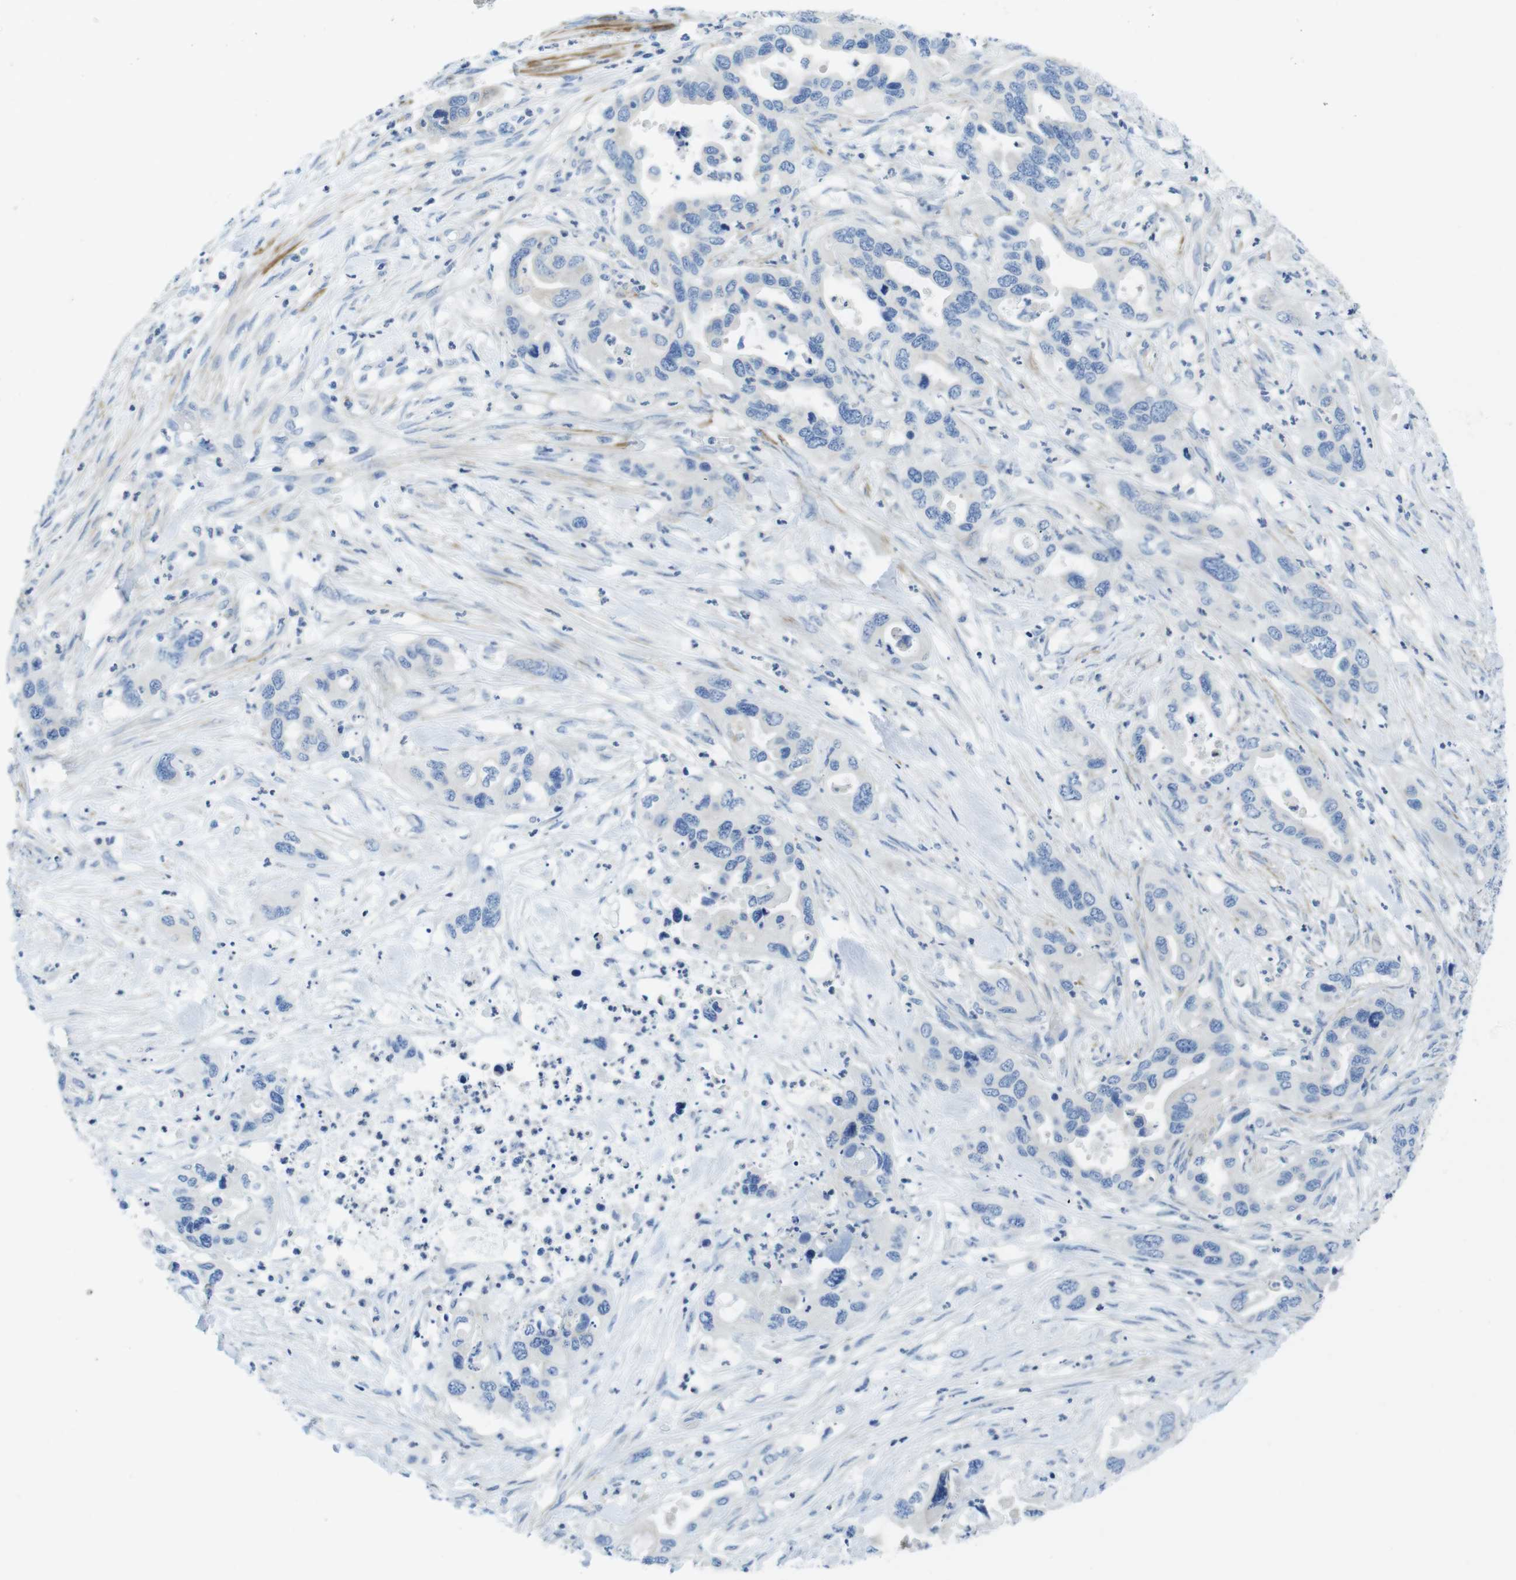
{"staining": {"intensity": "negative", "quantity": "none", "location": "none"}, "tissue": "pancreatic cancer", "cell_type": "Tumor cells", "image_type": "cancer", "snomed": [{"axis": "morphology", "description": "Adenocarcinoma, NOS"}, {"axis": "topography", "description": "Pancreas"}], "caption": "Micrograph shows no protein positivity in tumor cells of pancreatic cancer (adenocarcinoma) tissue.", "gene": "ASIC5", "patient": {"sex": "female", "age": 71}}